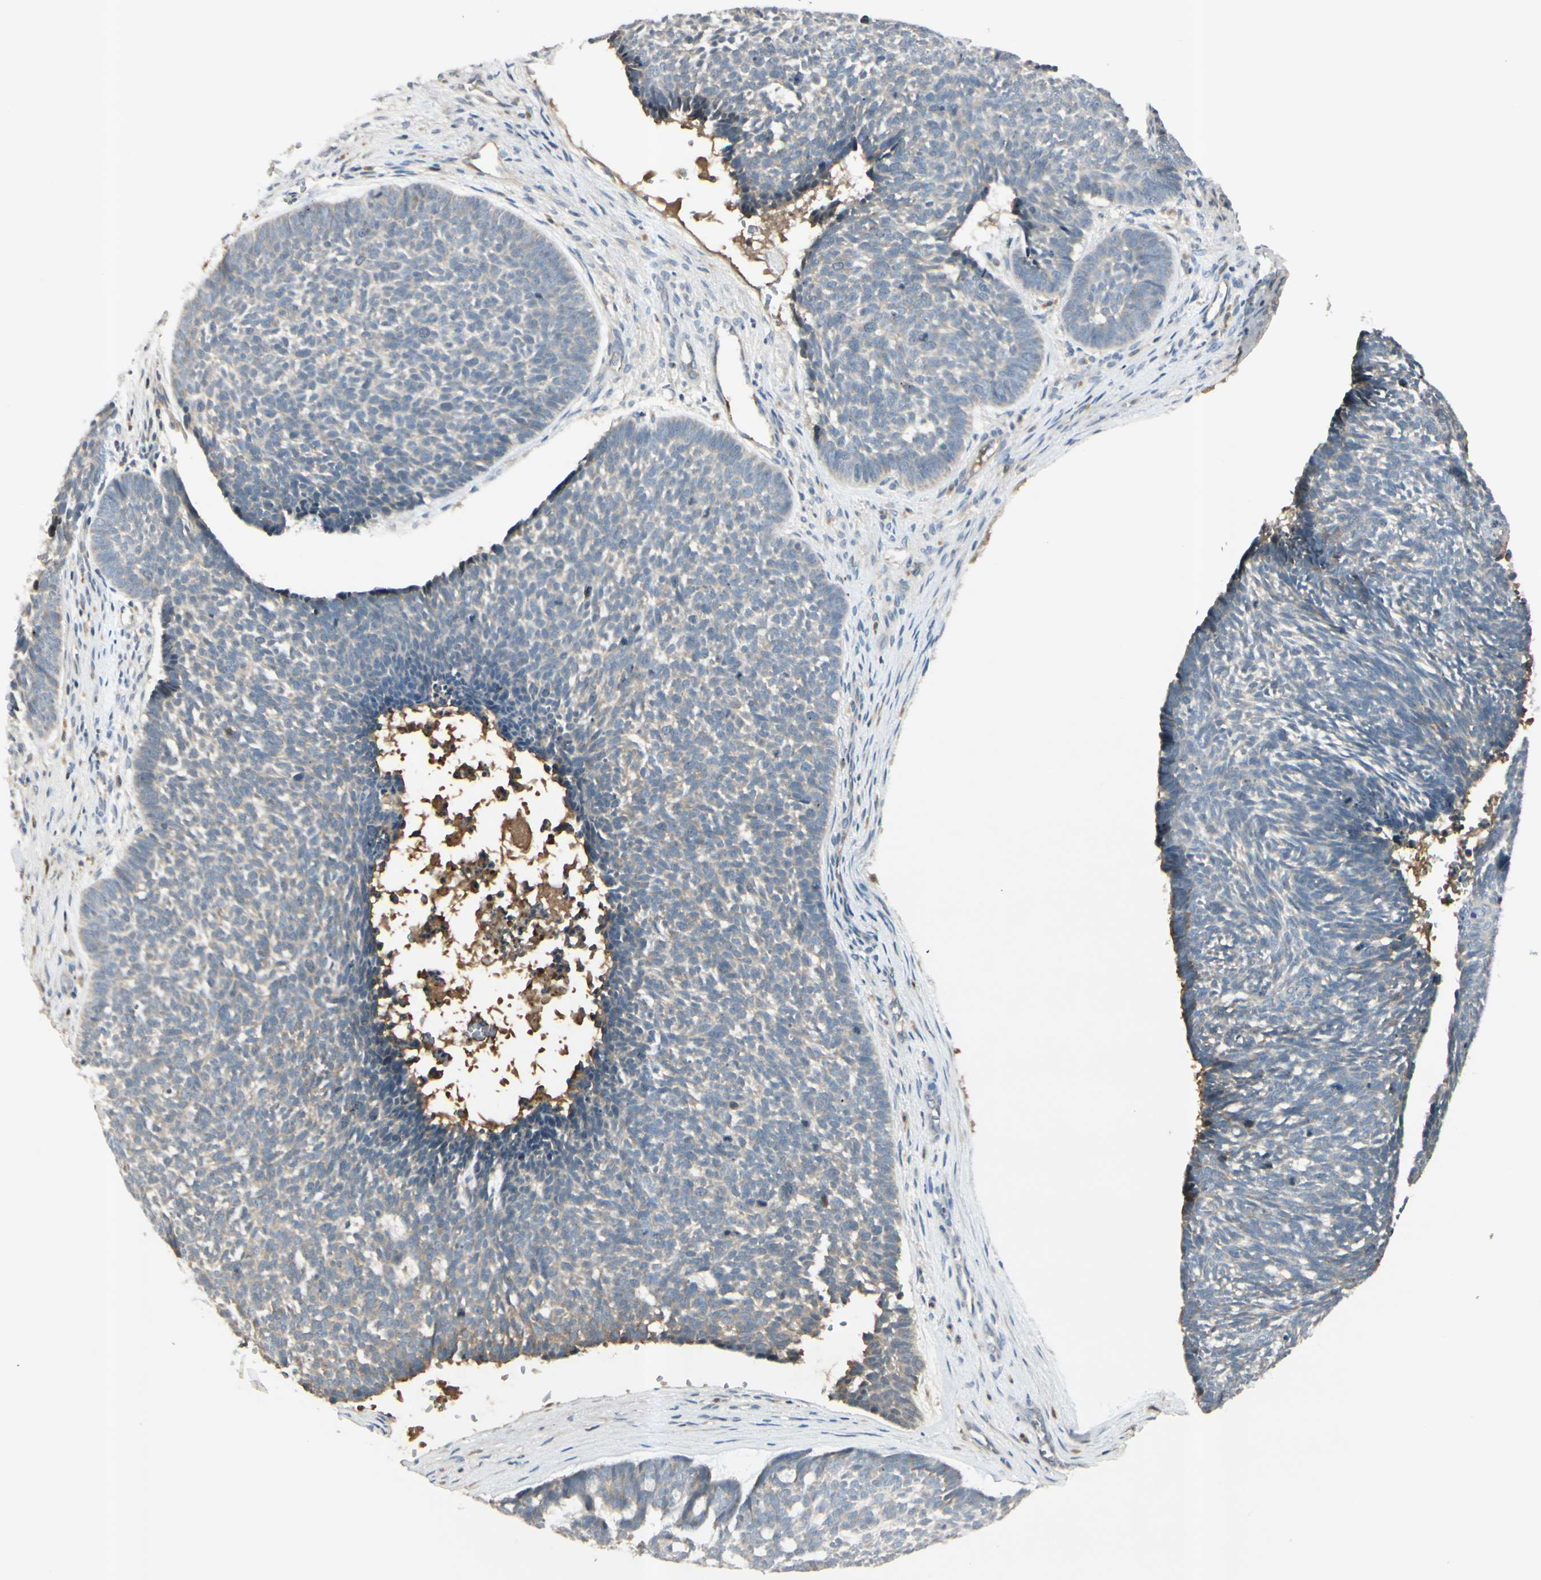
{"staining": {"intensity": "weak", "quantity": "25%-75%", "location": "cytoplasmic/membranous"}, "tissue": "skin cancer", "cell_type": "Tumor cells", "image_type": "cancer", "snomed": [{"axis": "morphology", "description": "Basal cell carcinoma"}, {"axis": "topography", "description": "Skin"}], "caption": "Skin cancer (basal cell carcinoma) stained with a brown dye exhibits weak cytoplasmic/membranous positive positivity in about 25%-75% of tumor cells.", "gene": "ICAM5", "patient": {"sex": "male", "age": 84}}